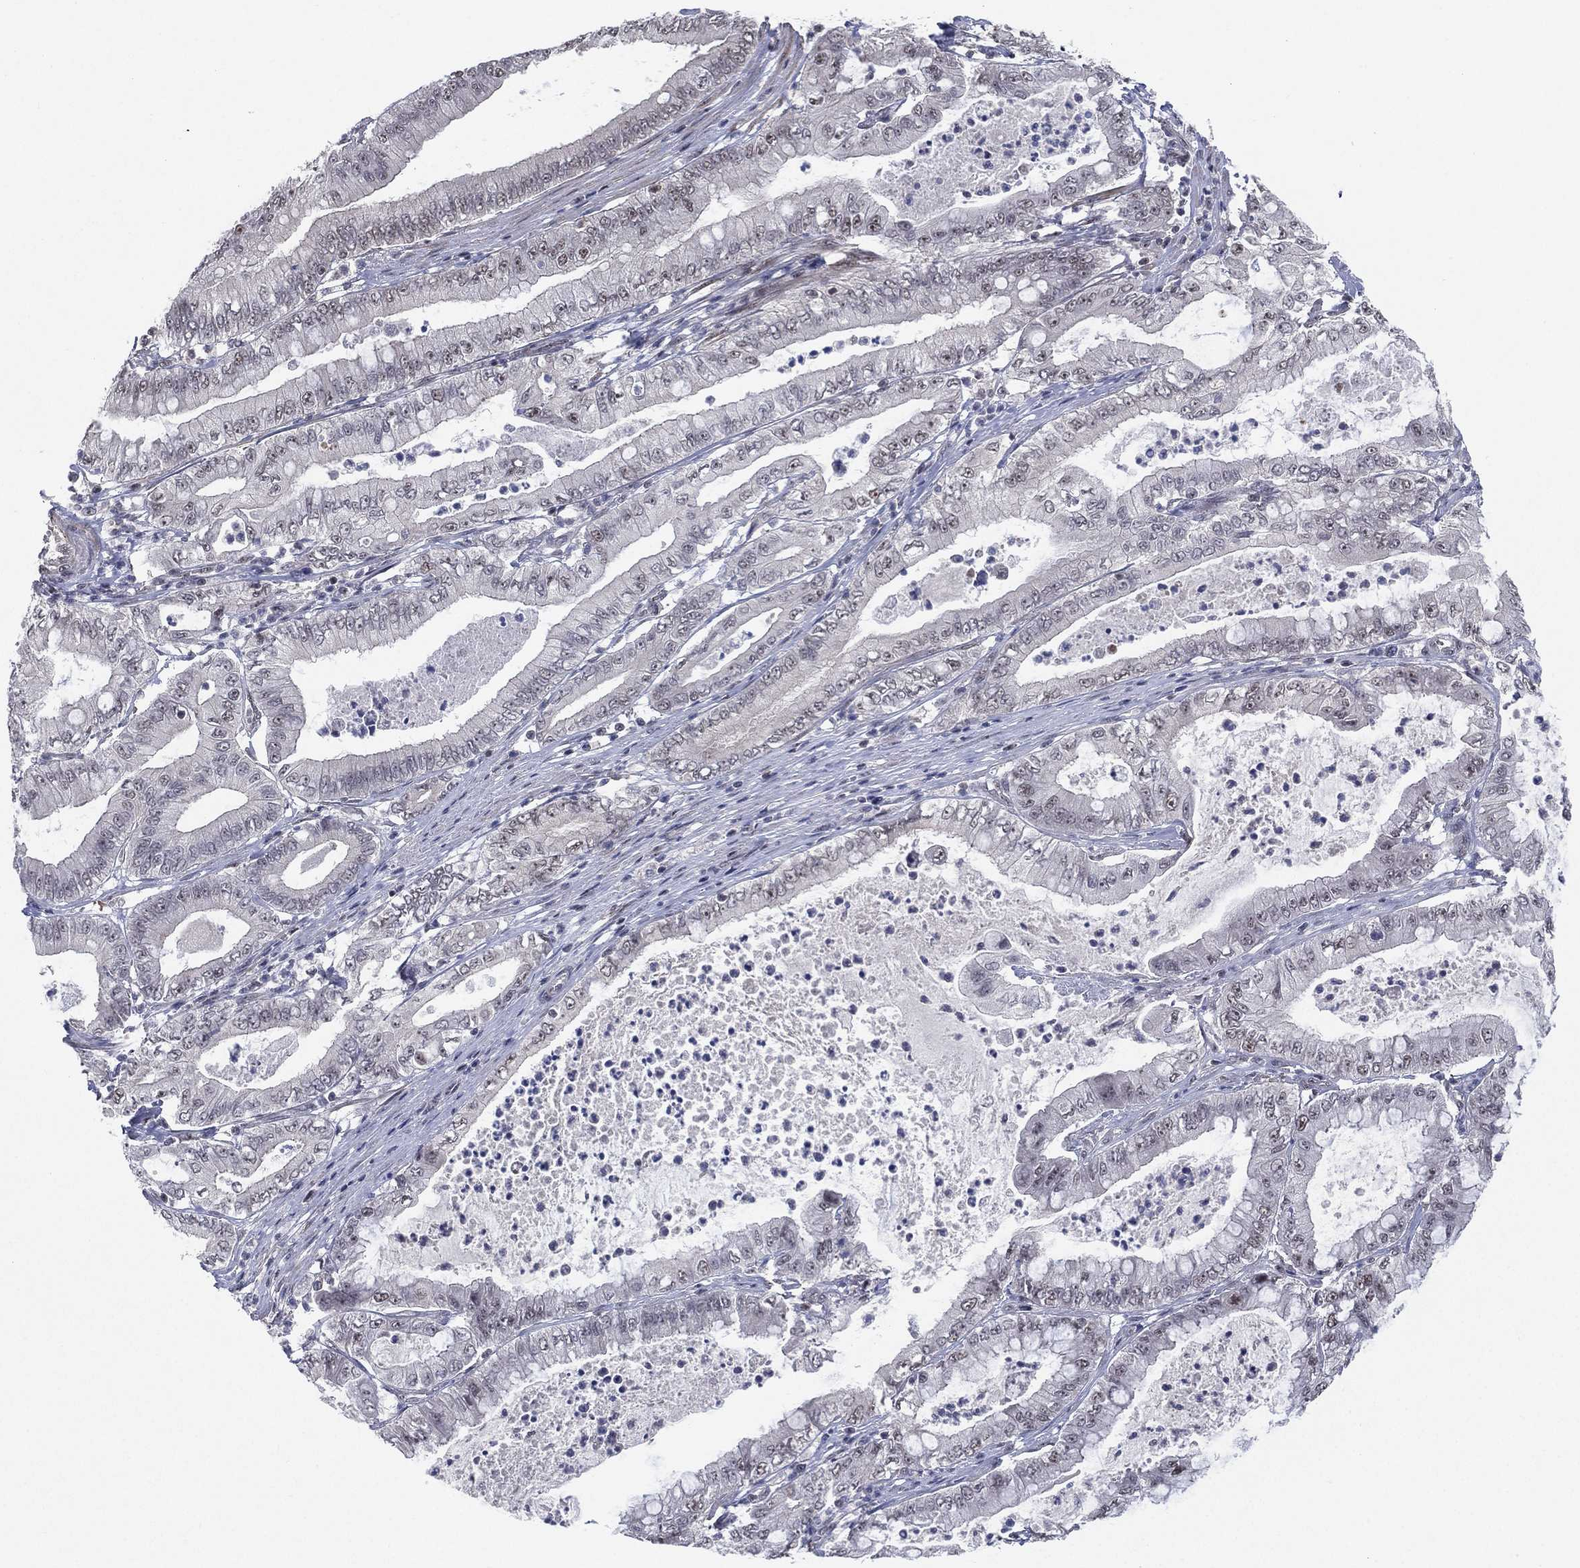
{"staining": {"intensity": "negative", "quantity": "none", "location": "none"}, "tissue": "pancreatic cancer", "cell_type": "Tumor cells", "image_type": "cancer", "snomed": [{"axis": "morphology", "description": "Adenocarcinoma, NOS"}, {"axis": "topography", "description": "Pancreas"}], "caption": "There is no significant staining in tumor cells of pancreatic cancer (adenocarcinoma).", "gene": "DGCR8", "patient": {"sex": "male", "age": 71}}